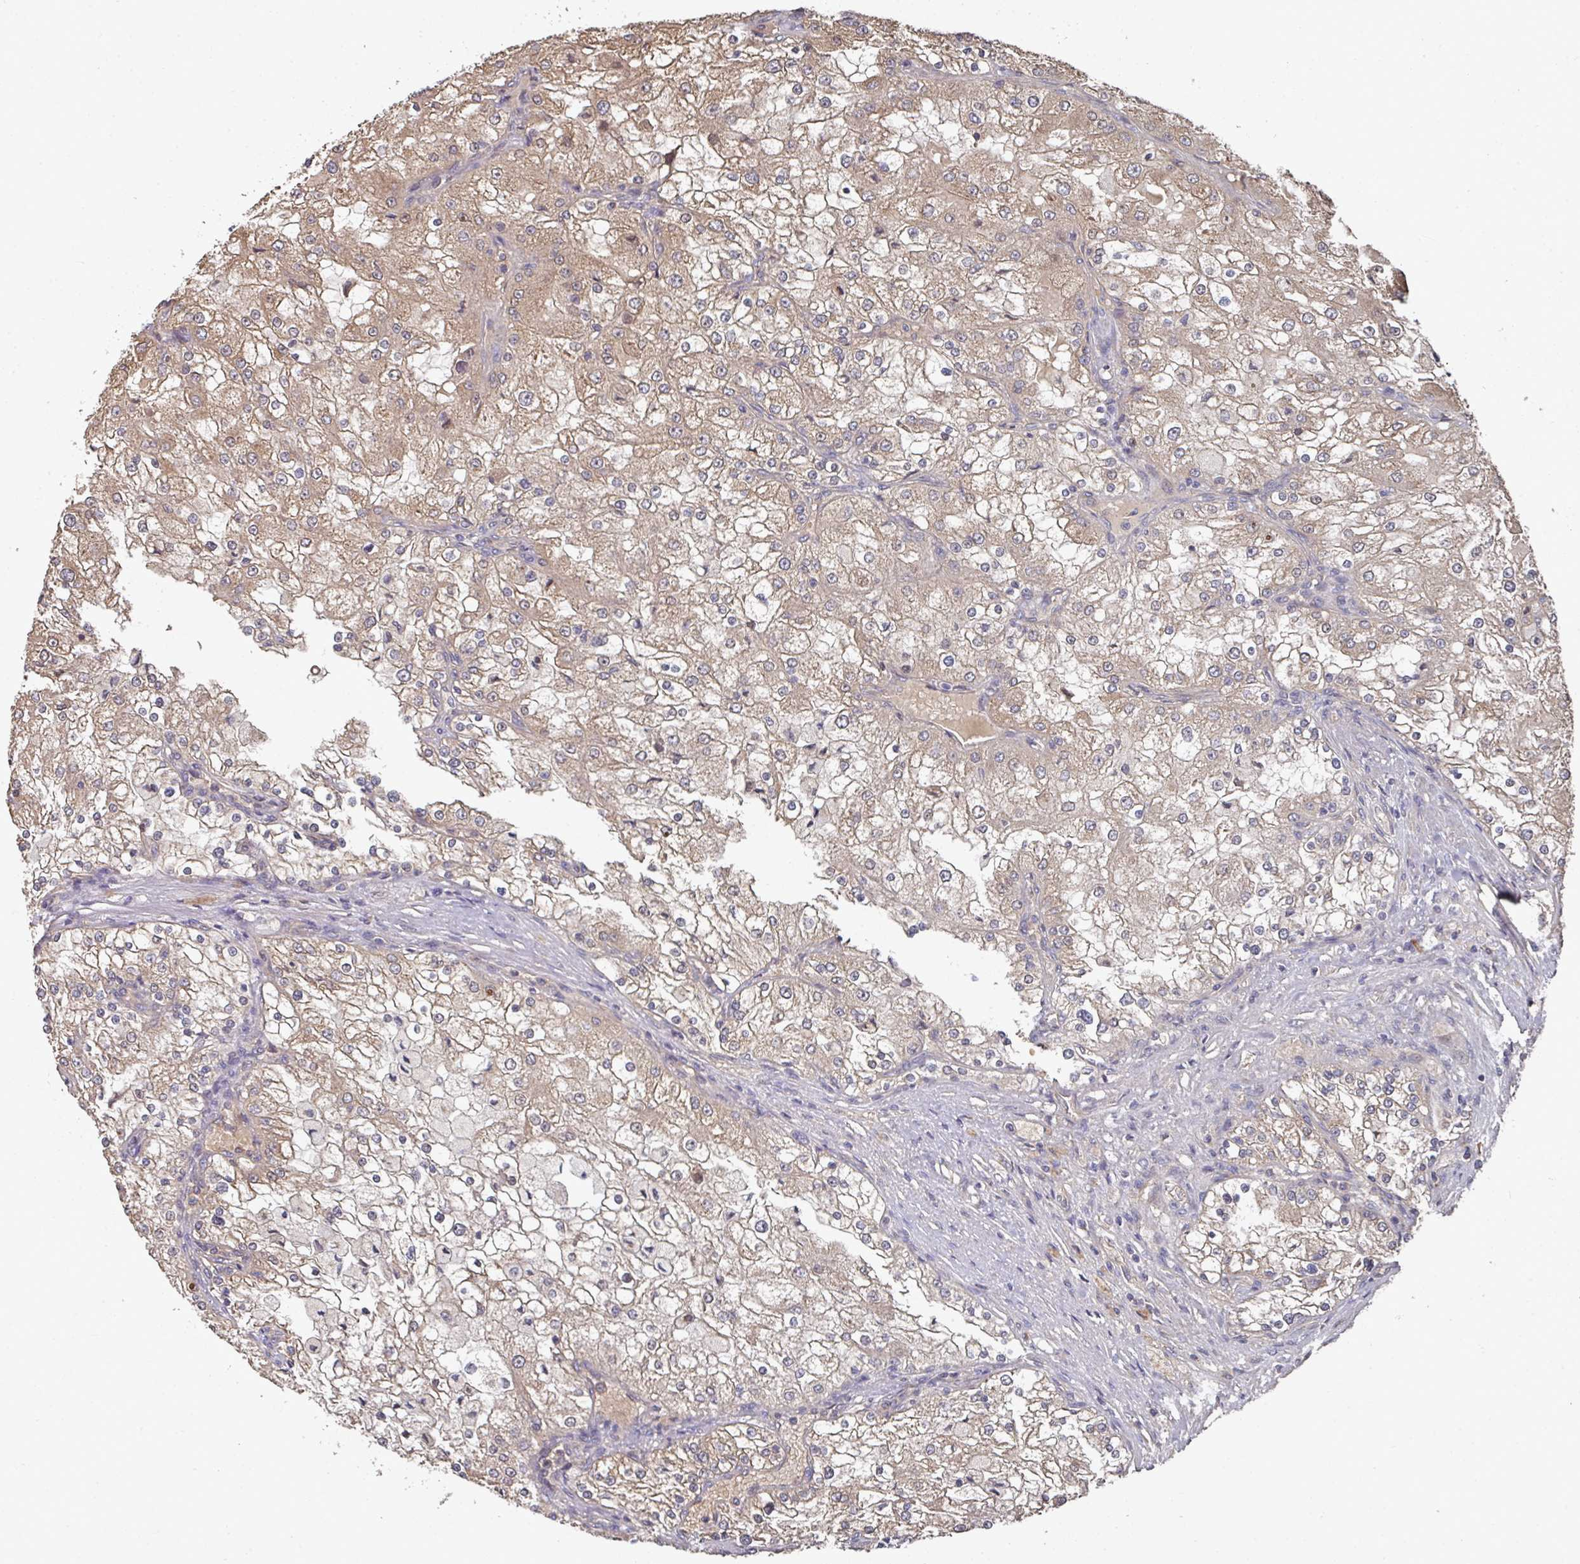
{"staining": {"intensity": "weak", "quantity": ">75%", "location": "cytoplasmic/membranous"}, "tissue": "renal cancer", "cell_type": "Tumor cells", "image_type": "cancer", "snomed": [{"axis": "morphology", "description": "Adenocarcinoma, NOS"}, {"axis": "topography", "description": "Kidney"}], "caption": "Tumor cells demonstrate low levels of weak cytoplasmic/membranous staining in approximately >75% of cells in renal cancer. (Stains: DAB in brown, nuclei in blue, Microscopy: brightfield microscopy at high magnification).", "gene": "EDEM2", "patient": {"sex": "female", "age": 74}}